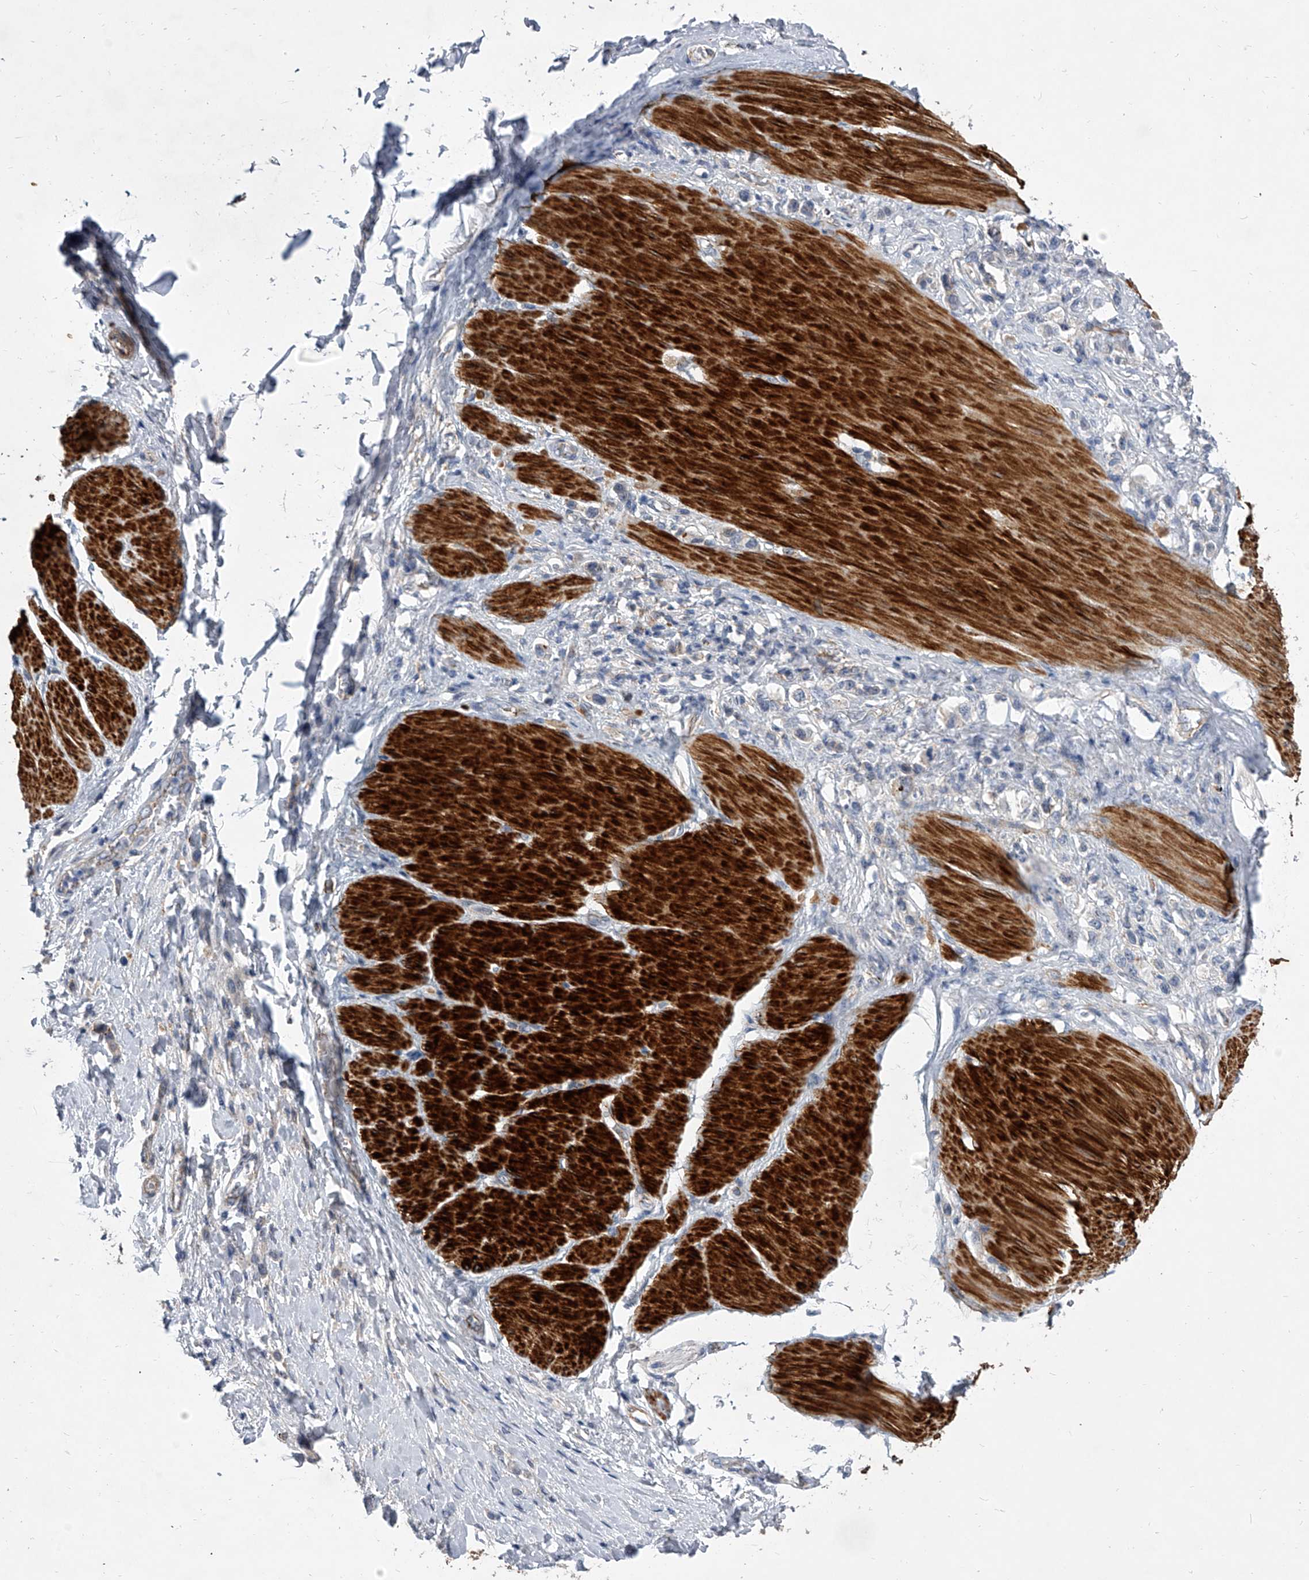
{"staining": {"intensity": "negative", "quantity": "none", "location": "none"}, "tissue": "stomach cancer", "cell_type": "Tumor cells", "image_type": "cancer", "snomed": [{"axis": "morphology", "description": "Adenocarcinoma, NOS"}, {"axis": "topography", "description": "Stomach"}], "caption": "IHC photomicrograph of neoplastic tissue: stomach cancer (adenocarcinoma) stained with DAB exhibits no significant protein staining in tumor cells. (DAB (3,3'-diaminobenzidine) IHC, high magnification).", "gene": "MINDY4", "patient": {"sex": "female", "age": 65}}